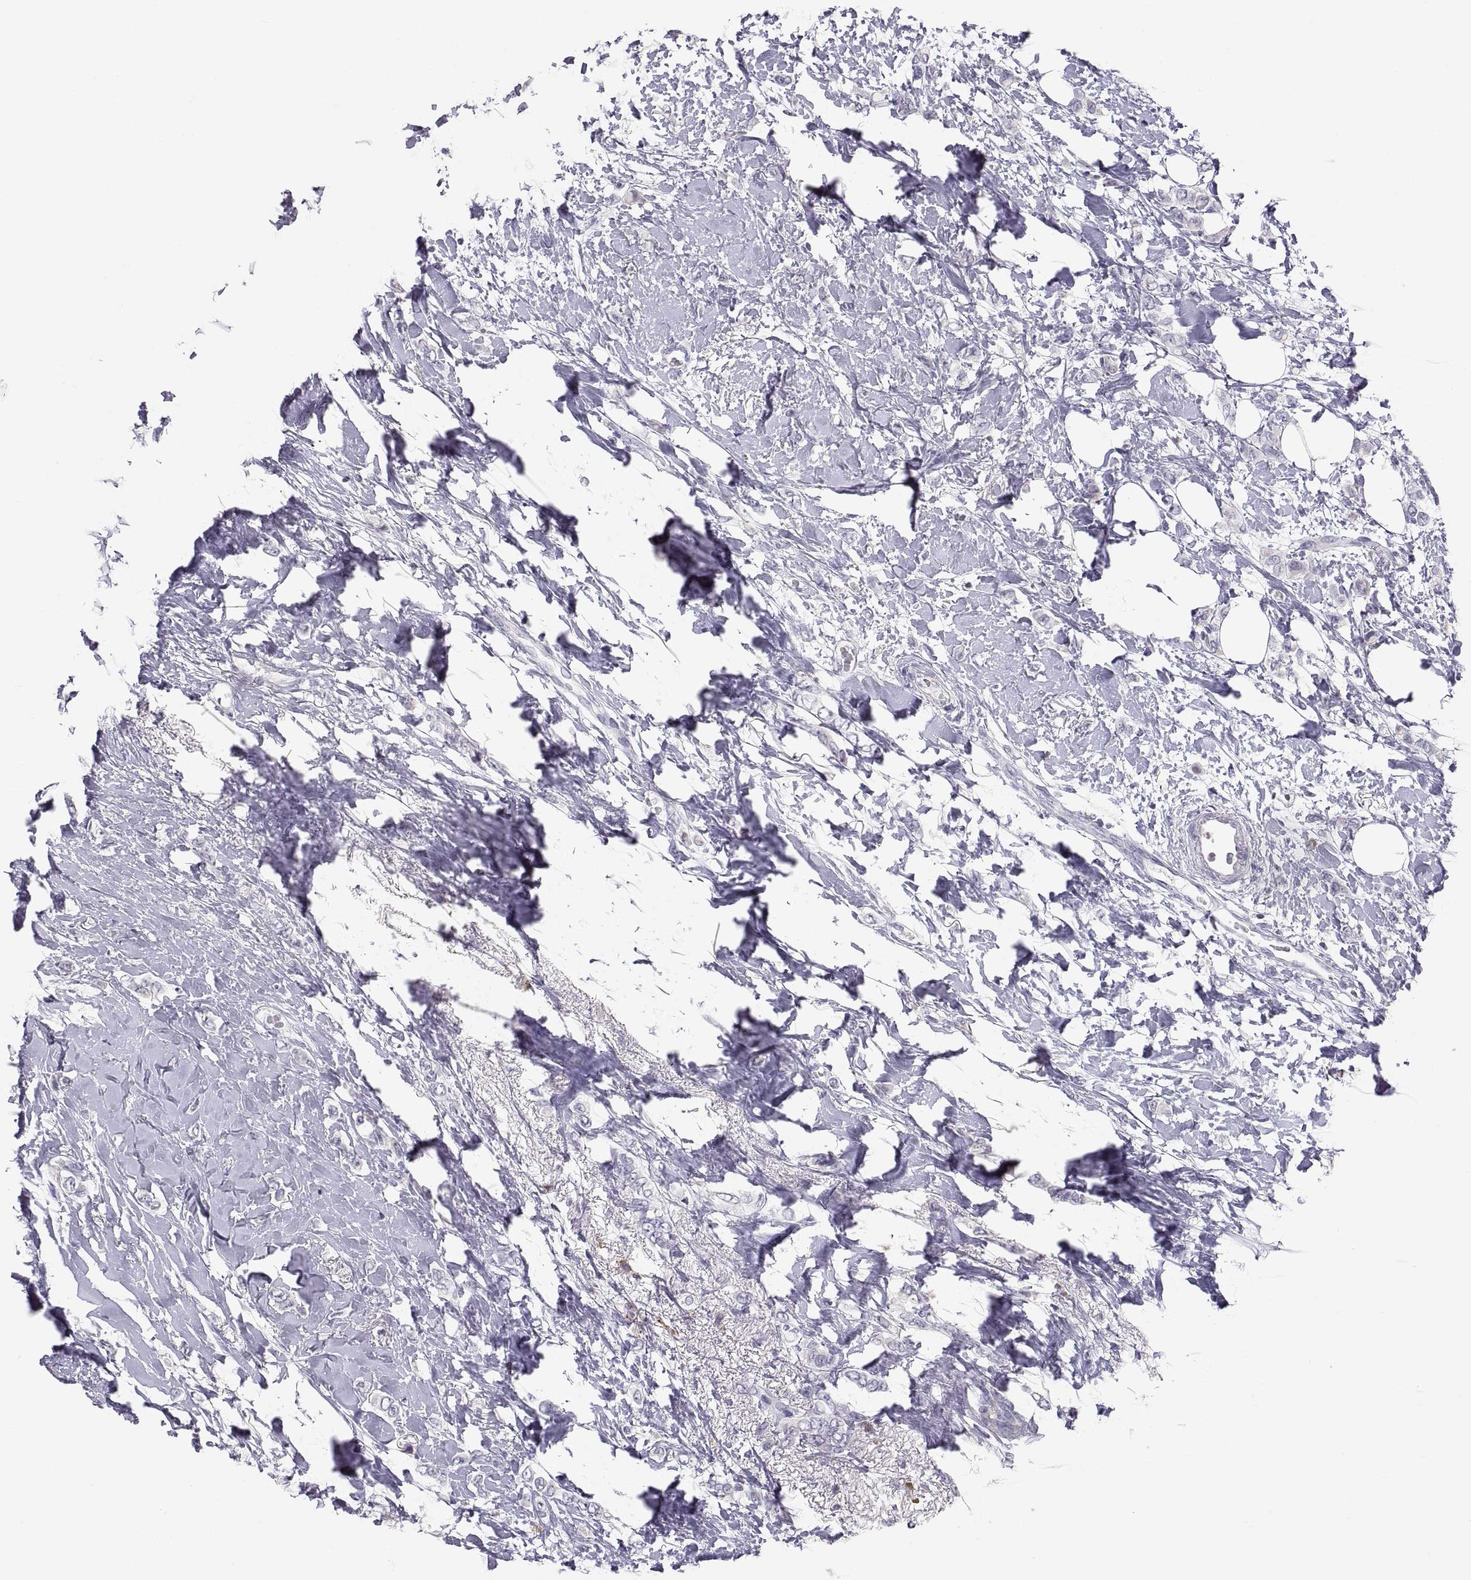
{"staining": {"intensity": "negative", "quantity": "none", "location": "none"}, "tissue": "breast cancer", "cell_type": "Tumor cells", "image_type": "cancer", "snomed": [{"axis": "morphology", "description": "Lobular carcinoma"}, {"axis": "topography", "description": "Breast"}], "caption": "Immunohistochemical staining of human breast cancer shows no significant positivity in tumor cells. (DAB immunohistochemistry (IHC) with hematoxylin counter stain).", "gene": "ERO1A", "patient": {"sex": "female", "age": 66}}